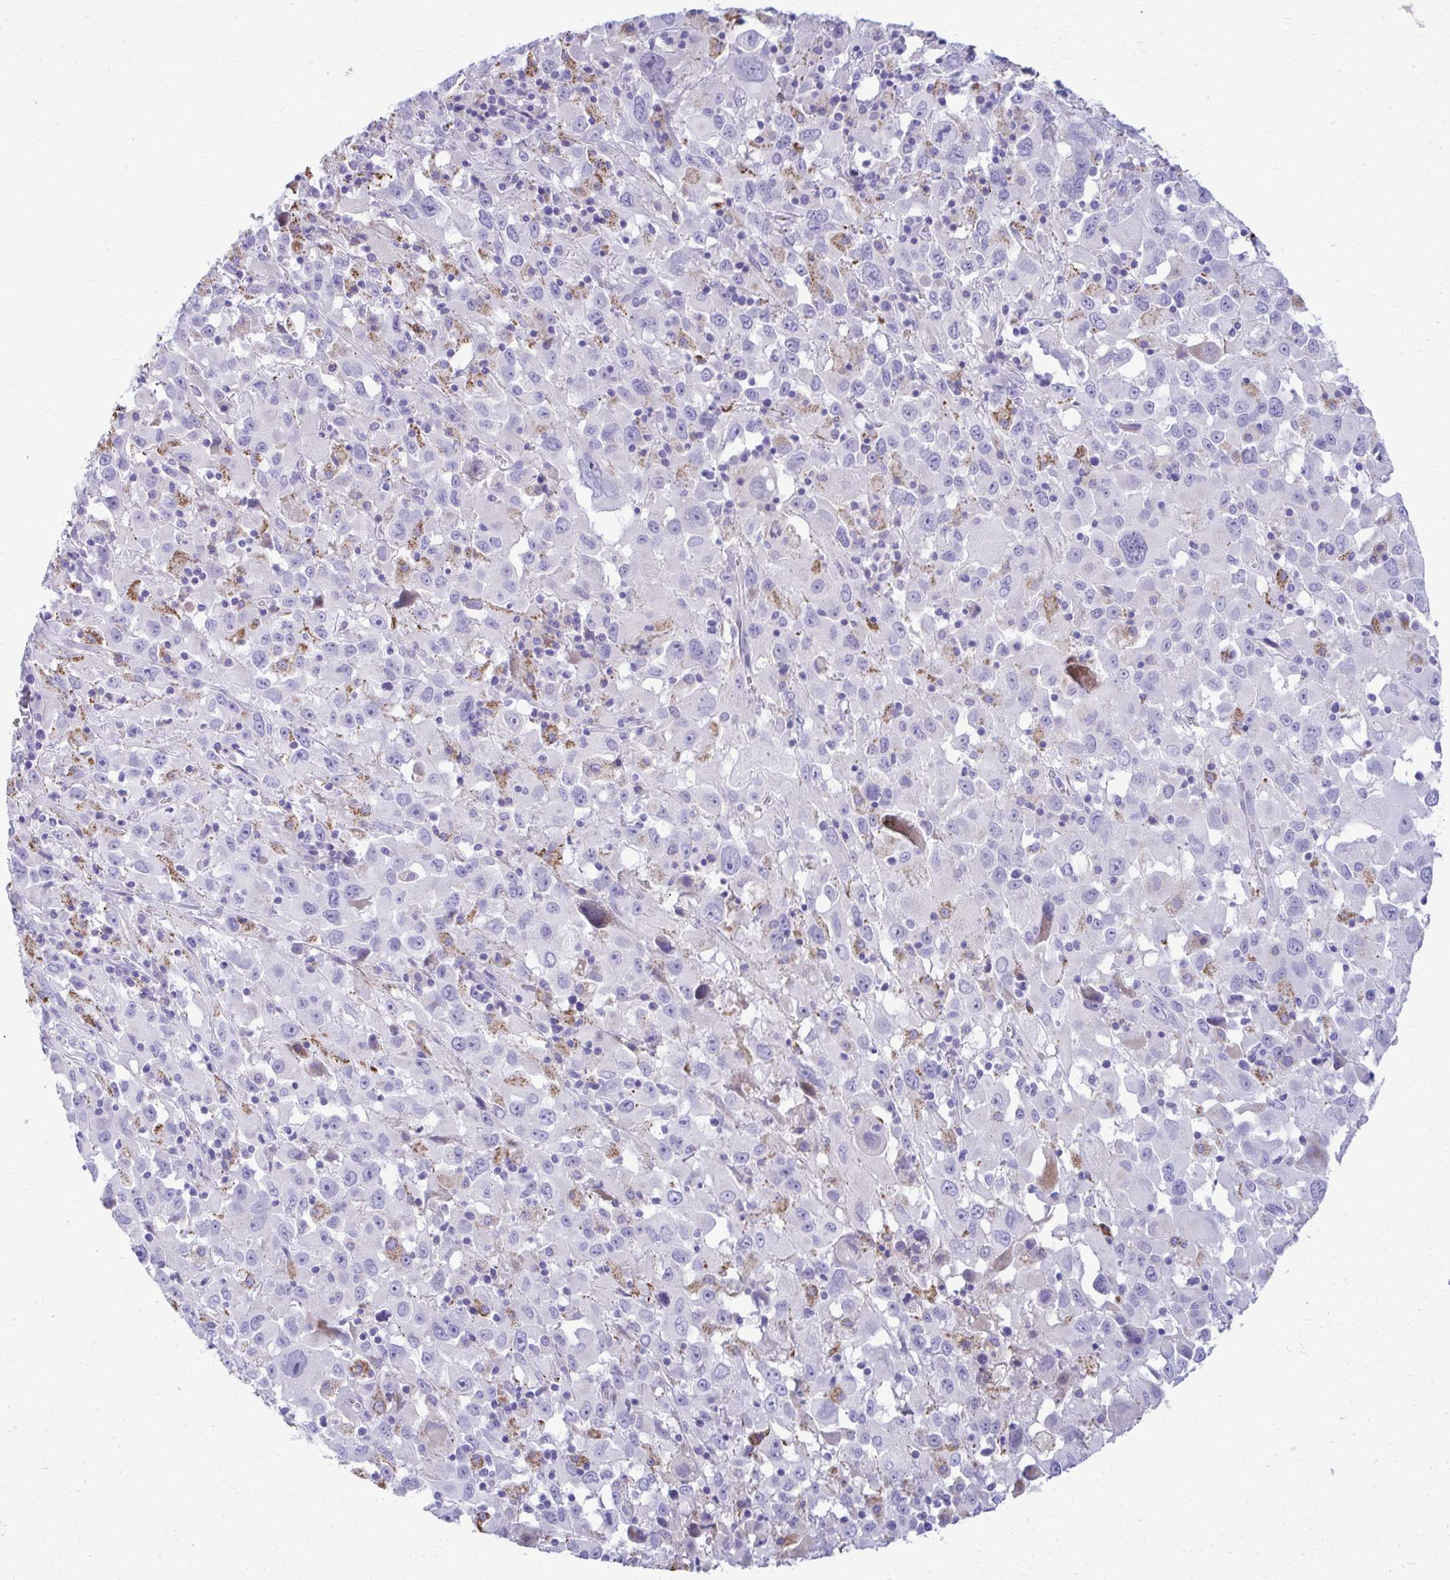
{"staining": {"intensity": "negative", "quantity": "none", "location": "none"}, "tissue": "melanoma", "cell_type": "Tumor cells", "image_type": "cancer", "snomed": [{"axis": "morphology", "description": "Malignant melanoma, Metastatic site"}, {"axis": "topography", "description": "Soft tissue"}], "caption": "The immunohistochemistry (IHC) micrograph has no significant staining in tumor cells of malignant melanoma (metastatic site) tissue.", "gene": "AIG1", "patient": {"sex": "male", "age": 50}}